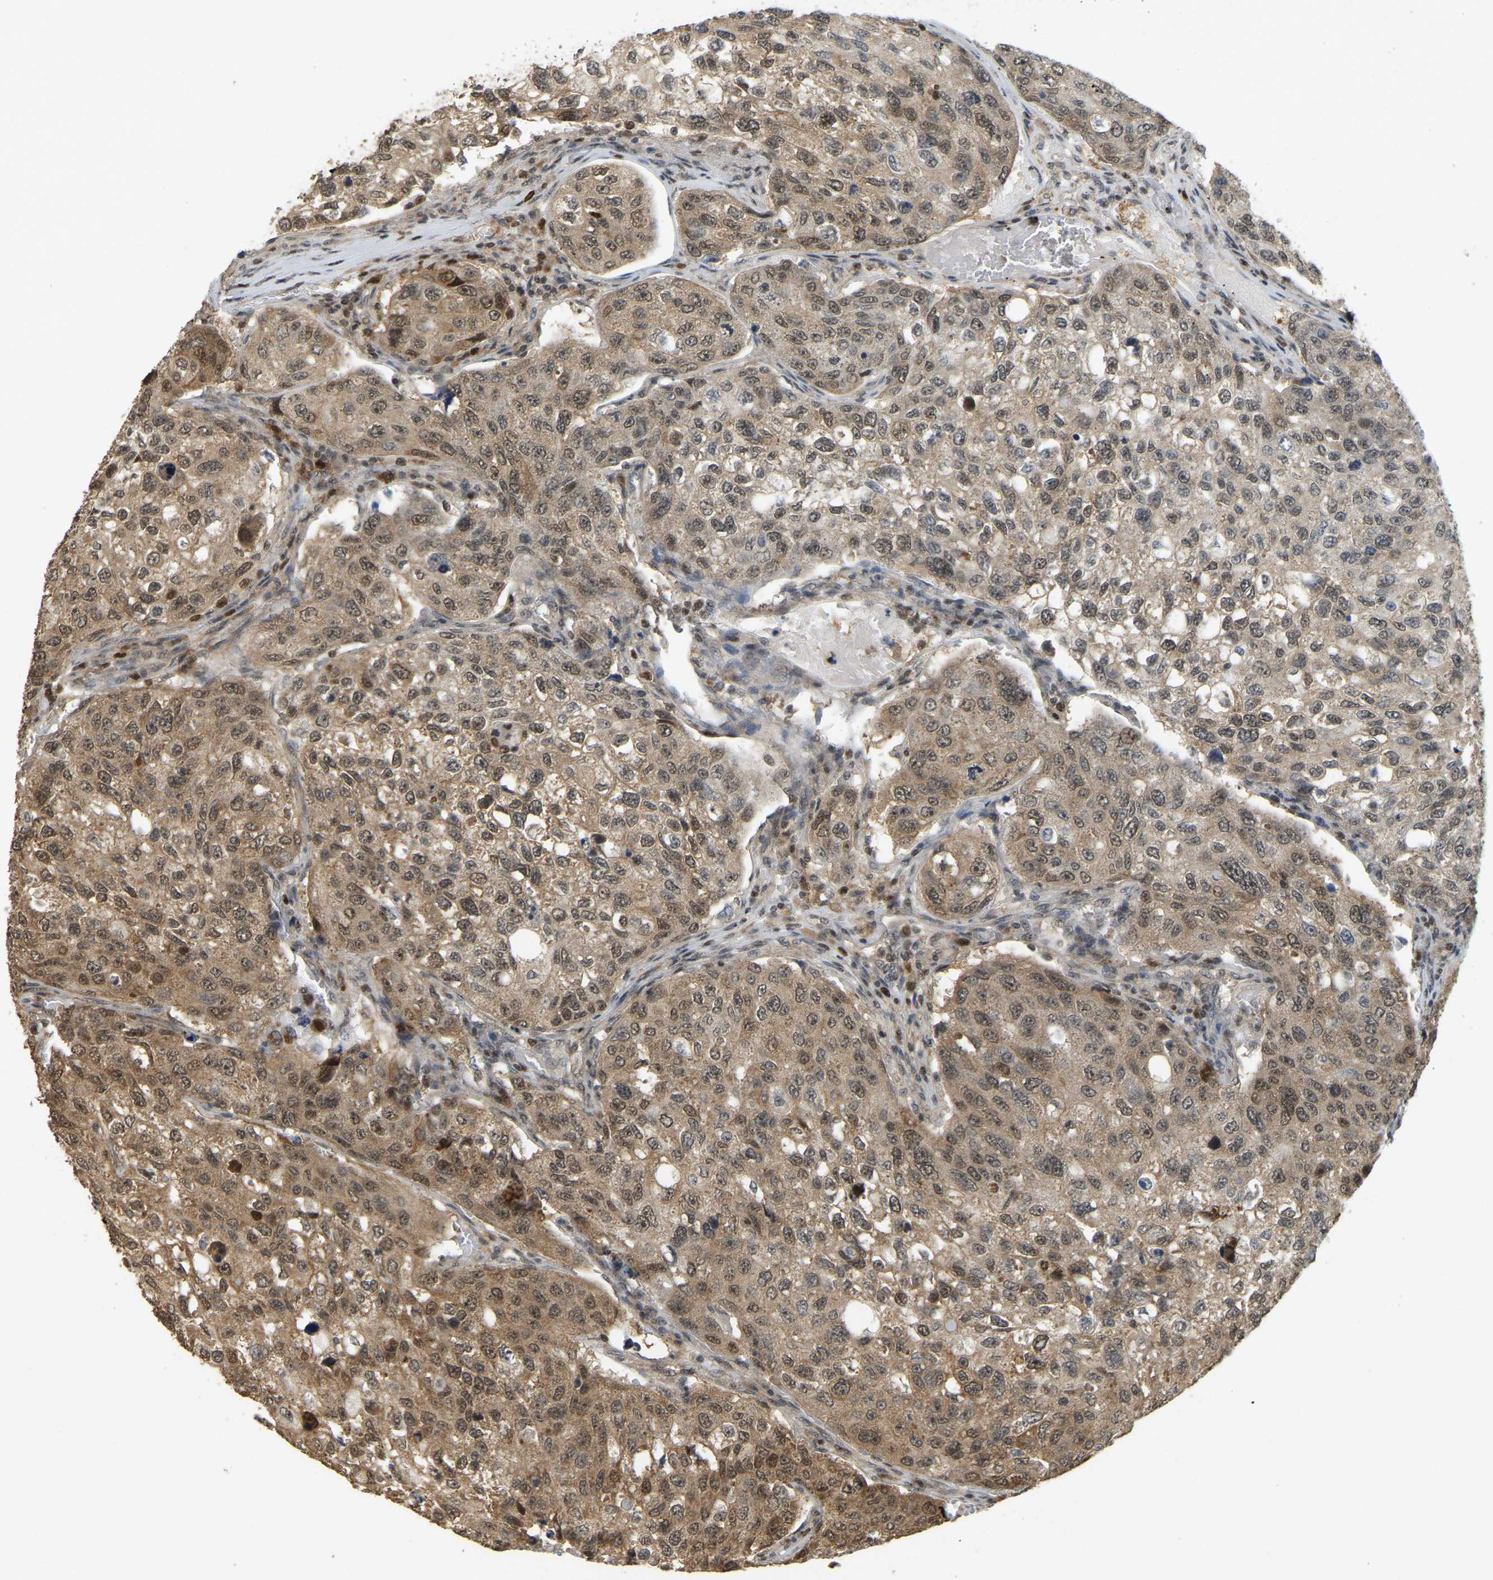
{"staining": {"intensity": "moderate", "quantity": ">75%", "location": "cytoplasmic/membranous,nuclear"}, "tissue": "urothelial cancer", "cell_type": "Tumor cells", "image_type": "cancer", "snomed": [{"axis": "morphology", "description": "Urothelial carcinoma, High grade"}, {"axis": "topography", "description": "Lymph node"}, {"axis": "topography", "description": "Urinary bladder"}], "caption": "There is medium levels of moderate cytoplasmic/membranous and nuclear staining in tumor cells of urothelial cancer, as demonstrated by immunohistochemical staining (brown color).", "gene": "BRF2", "patient": {"sex": "male", "age": 51}}